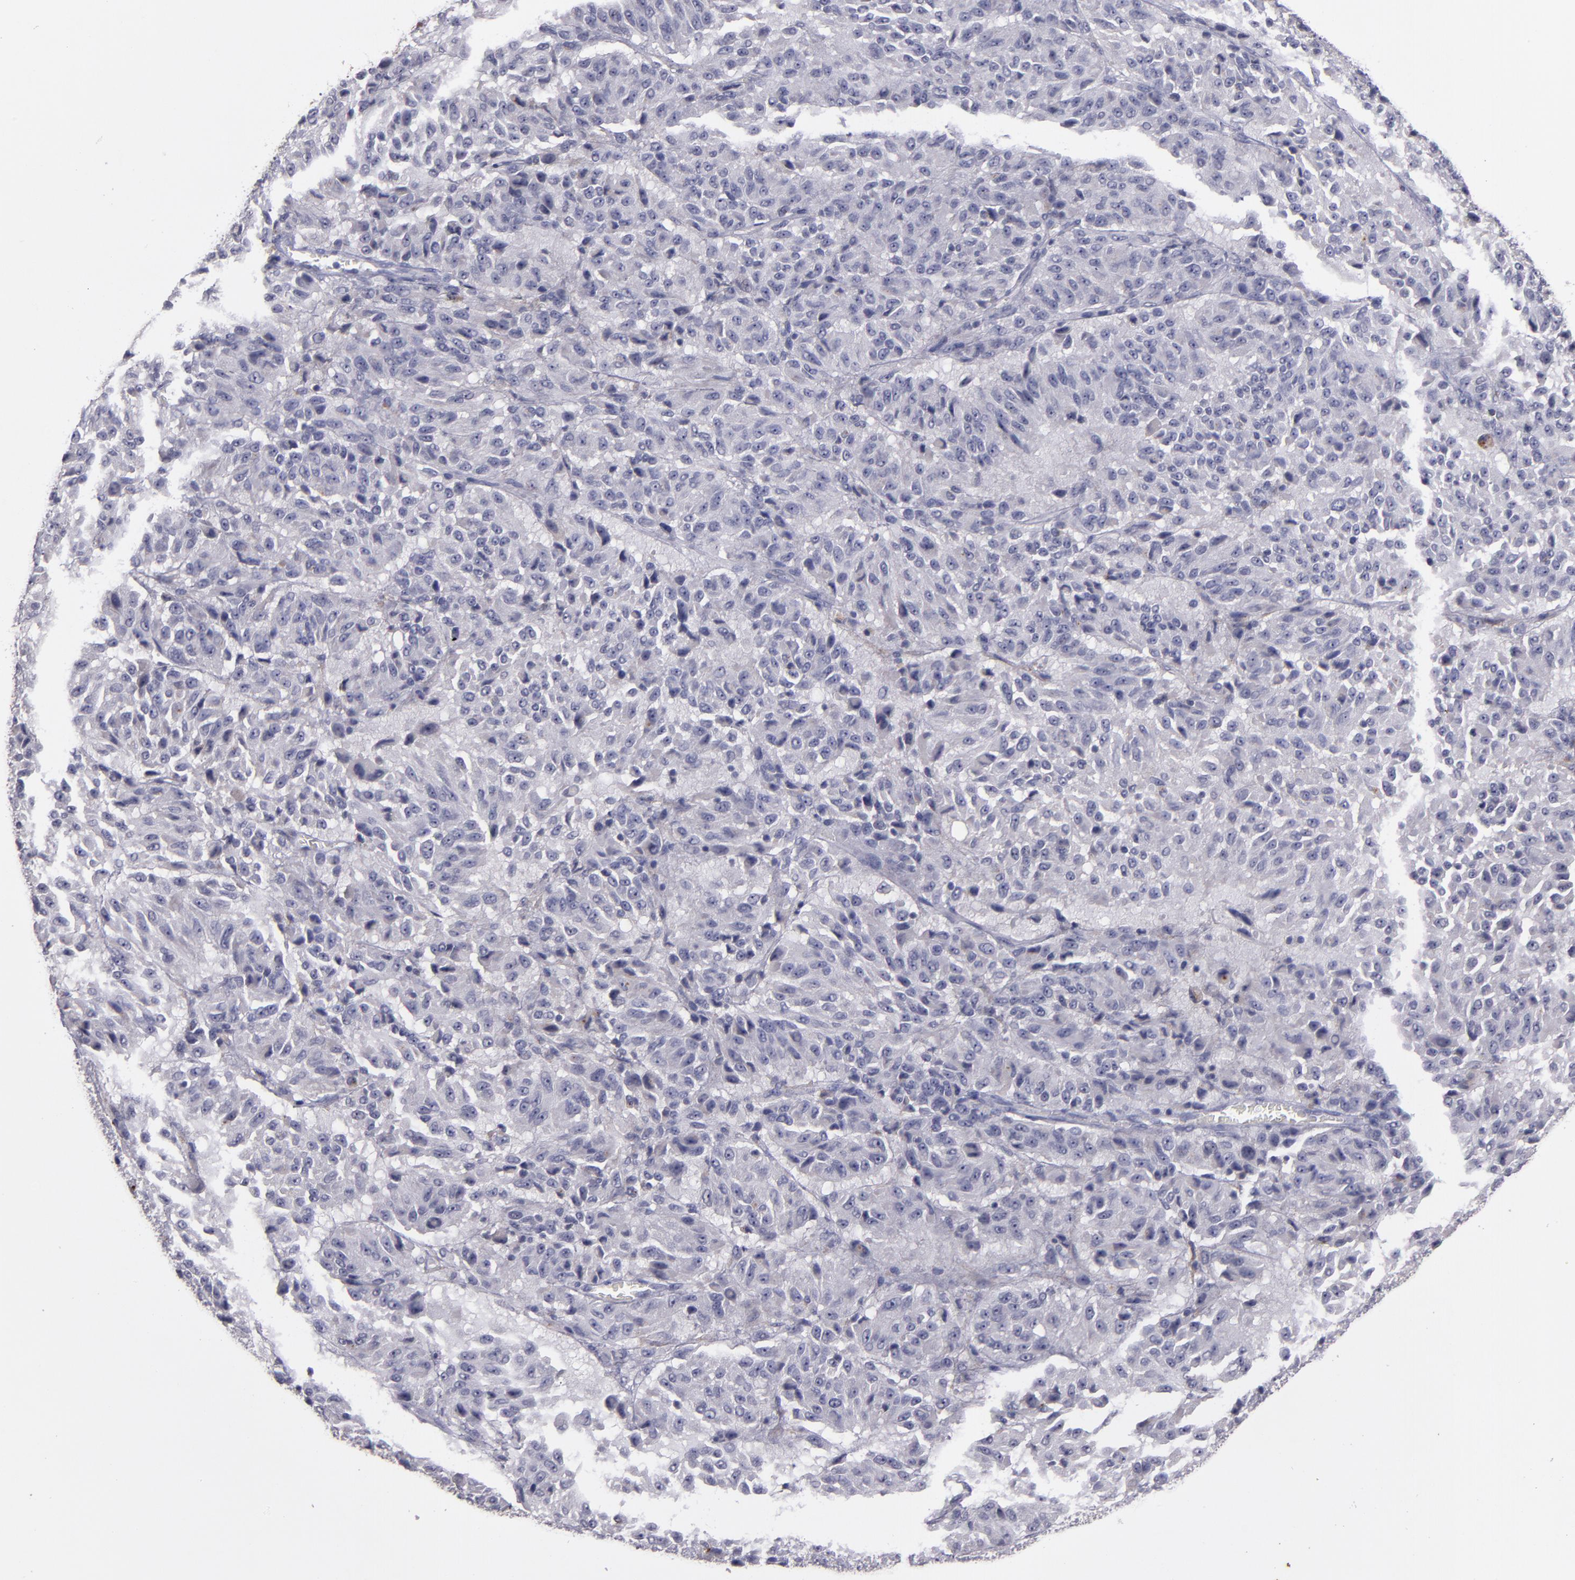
{"staining": {"intensity": "negative", "quantity": "none", "location": "none"}, "tissue": "melanoma", "cell_type": "Tumor cells", "image_type": "cancer", "snomed": [{"axis": "morphology", "description": "Malignant melanoma, Metastatic site"}, {"axis": "topography", "description": "Lung"}], "caption": "Immunohistochemistry histopathology image of melanoma stained for a protein (brown), which demonstrates no positivity in tumor cells. (DAB IHC with hematoxylin counter stain).", "gene": "MFGE8", "patient": {"sex": "male", "age": 64}}